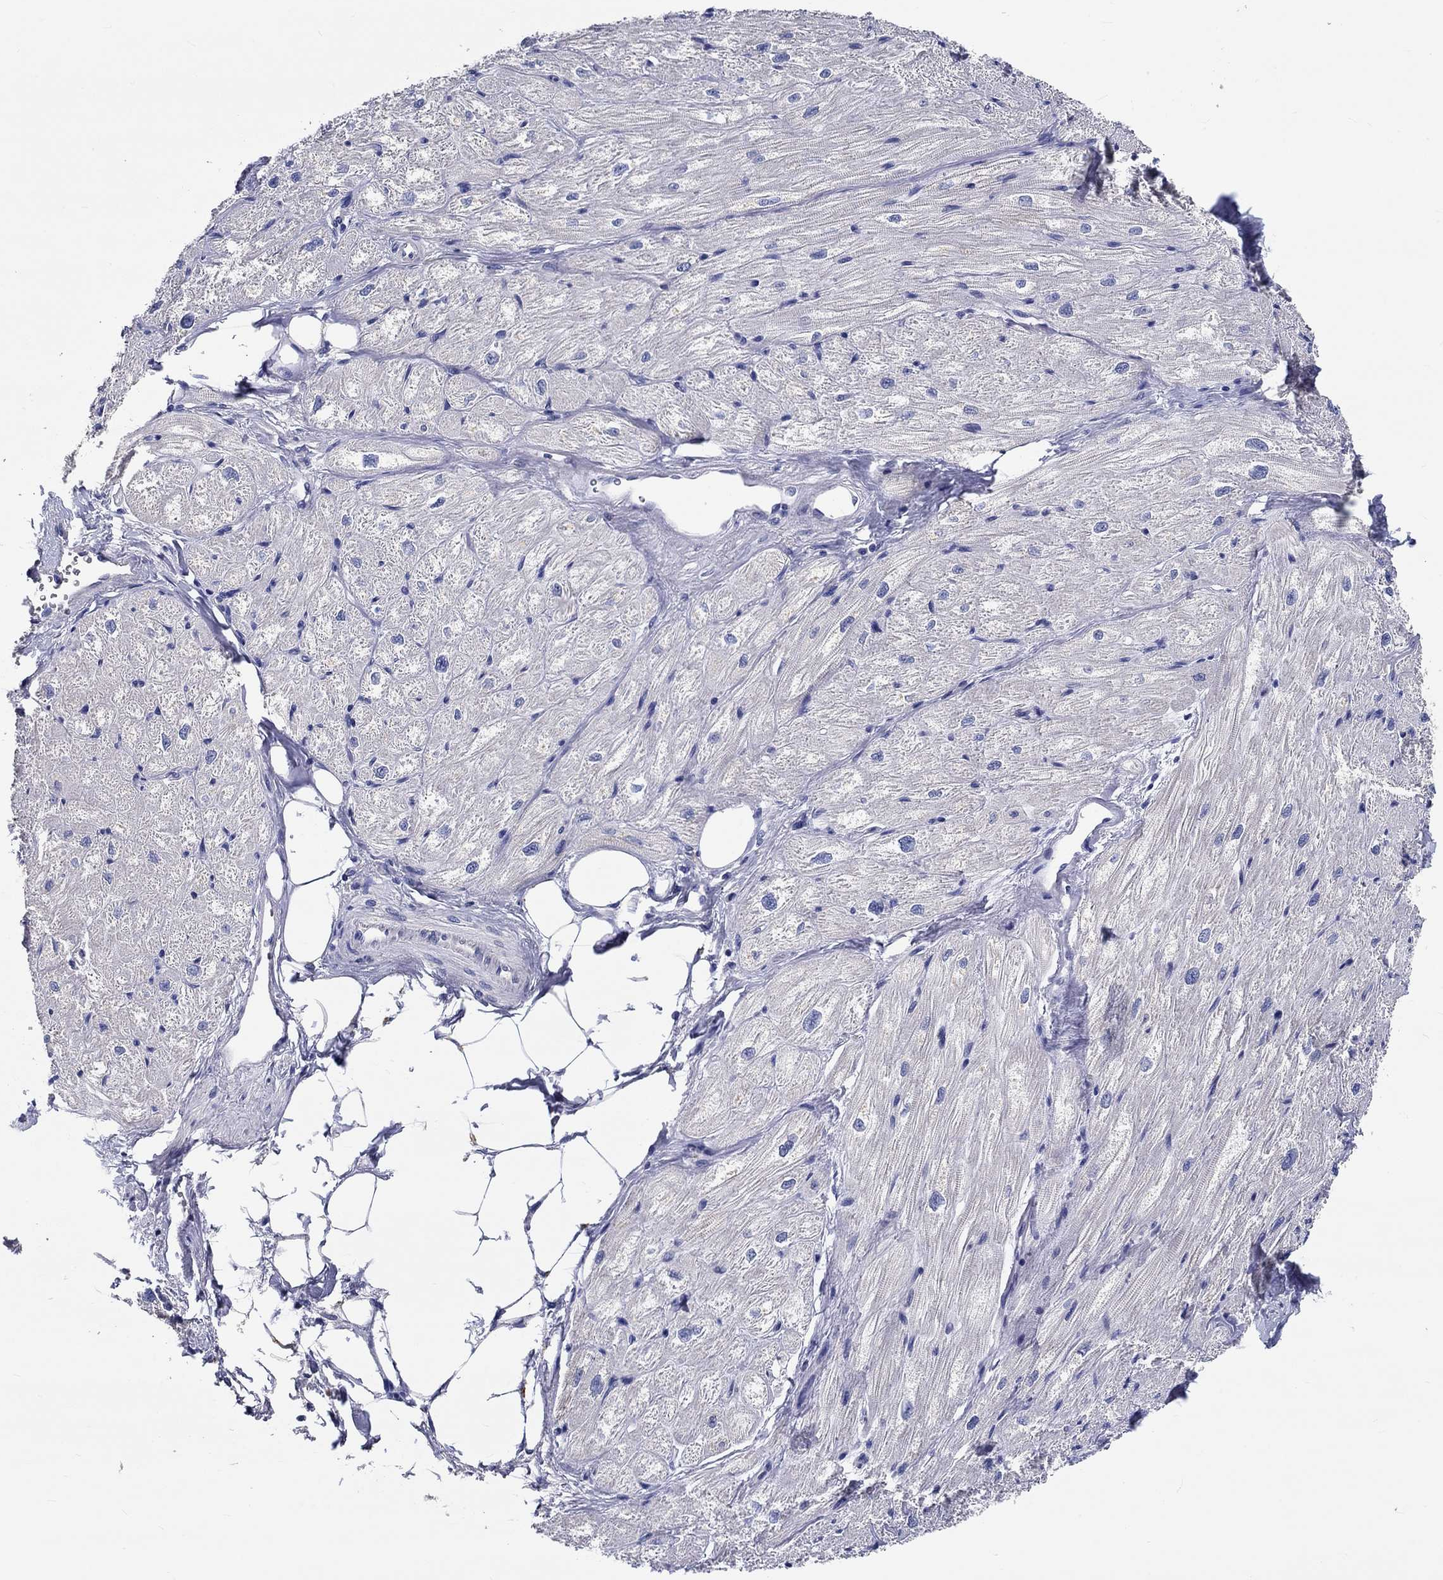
{"staining": {"intensity": "negative", "quantity": "none", "location": "none"}, "tissue": "heart muscle", "cell_type": "Cardiomyocytes", "image_type": "normal", "snomed": [{"axis": "morphology", "description": "Normal tissue, NOS"}, {"axis": "topography", "description": "Heart"}], "caption": "DAB immunohistochemical staining of normal human heart muscle demonstrates no significant positivity in cardiomyocytes. (Brightfield microscopy of DAB IHC at high magnification).", "gene": "CHIT1", "patient": {"sex": "male", "age": 57}}